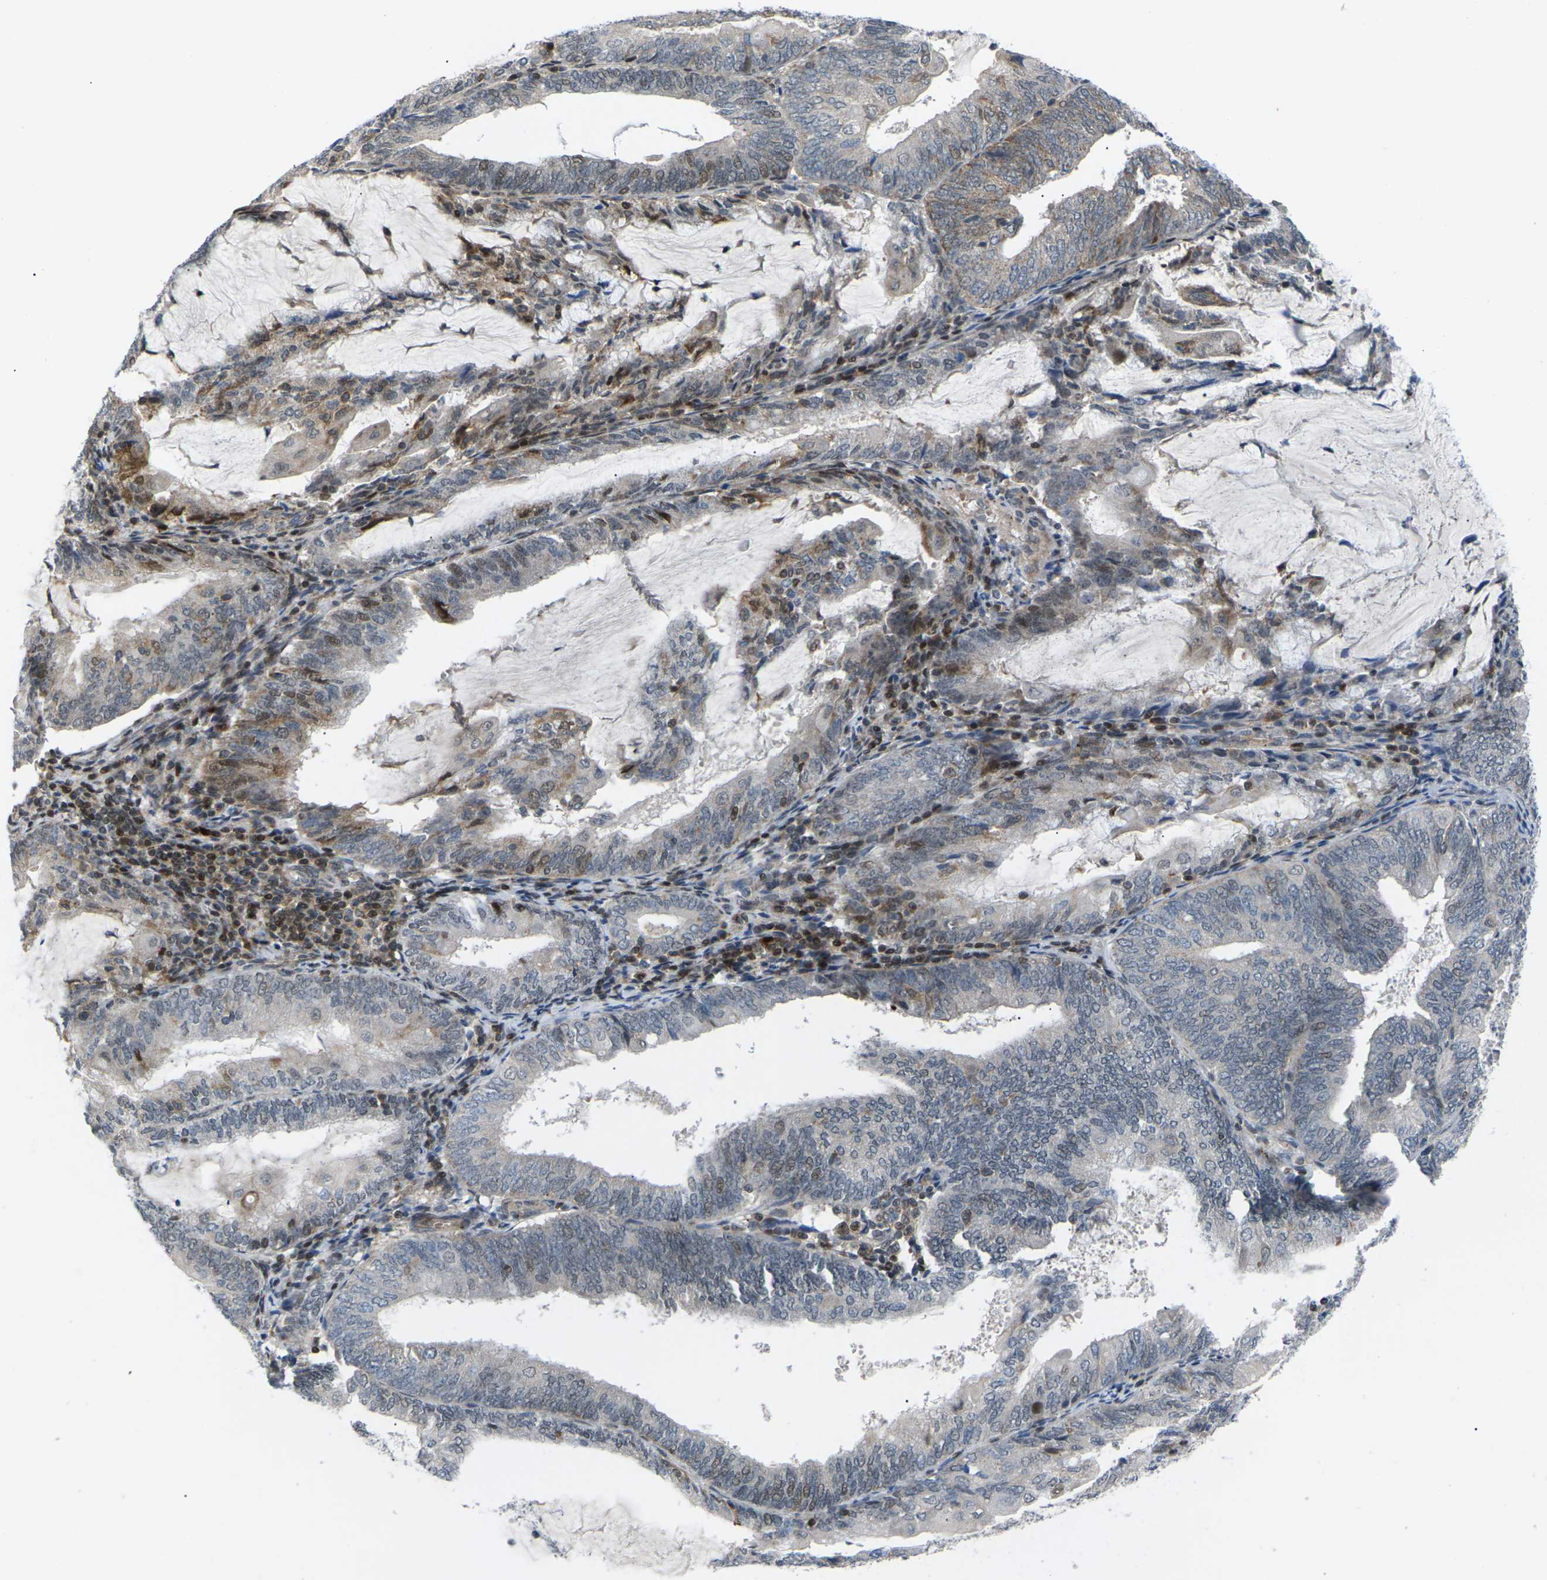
{"staining": {"intensity": "moderate", "quantity": "25%-75%", "location": "cytoplasmic/membranous,nuclear"}, "tissue": "endometrial cancer", "cell_type": "Tumor cells", "image_type": "cancer", "snomed": [{"axis": "morphology", "description": "Adenocarcinoma, NOS"}, {"axis": "topography", "description": "Endometrium"}], "caption": "A medium amount of moderate cytoplasmic/membranous and nuclear expression is present in about 25%-75% of tumor cells in endometrial cancer (adenocarcinoma) tissue. (DAB (3,3'-diaminobenzidine) IHC, brown staining for protein, blue staining for nuclei).", "gene": "RPS6KA3", "patient": {"sex": "female", "age": 81}}